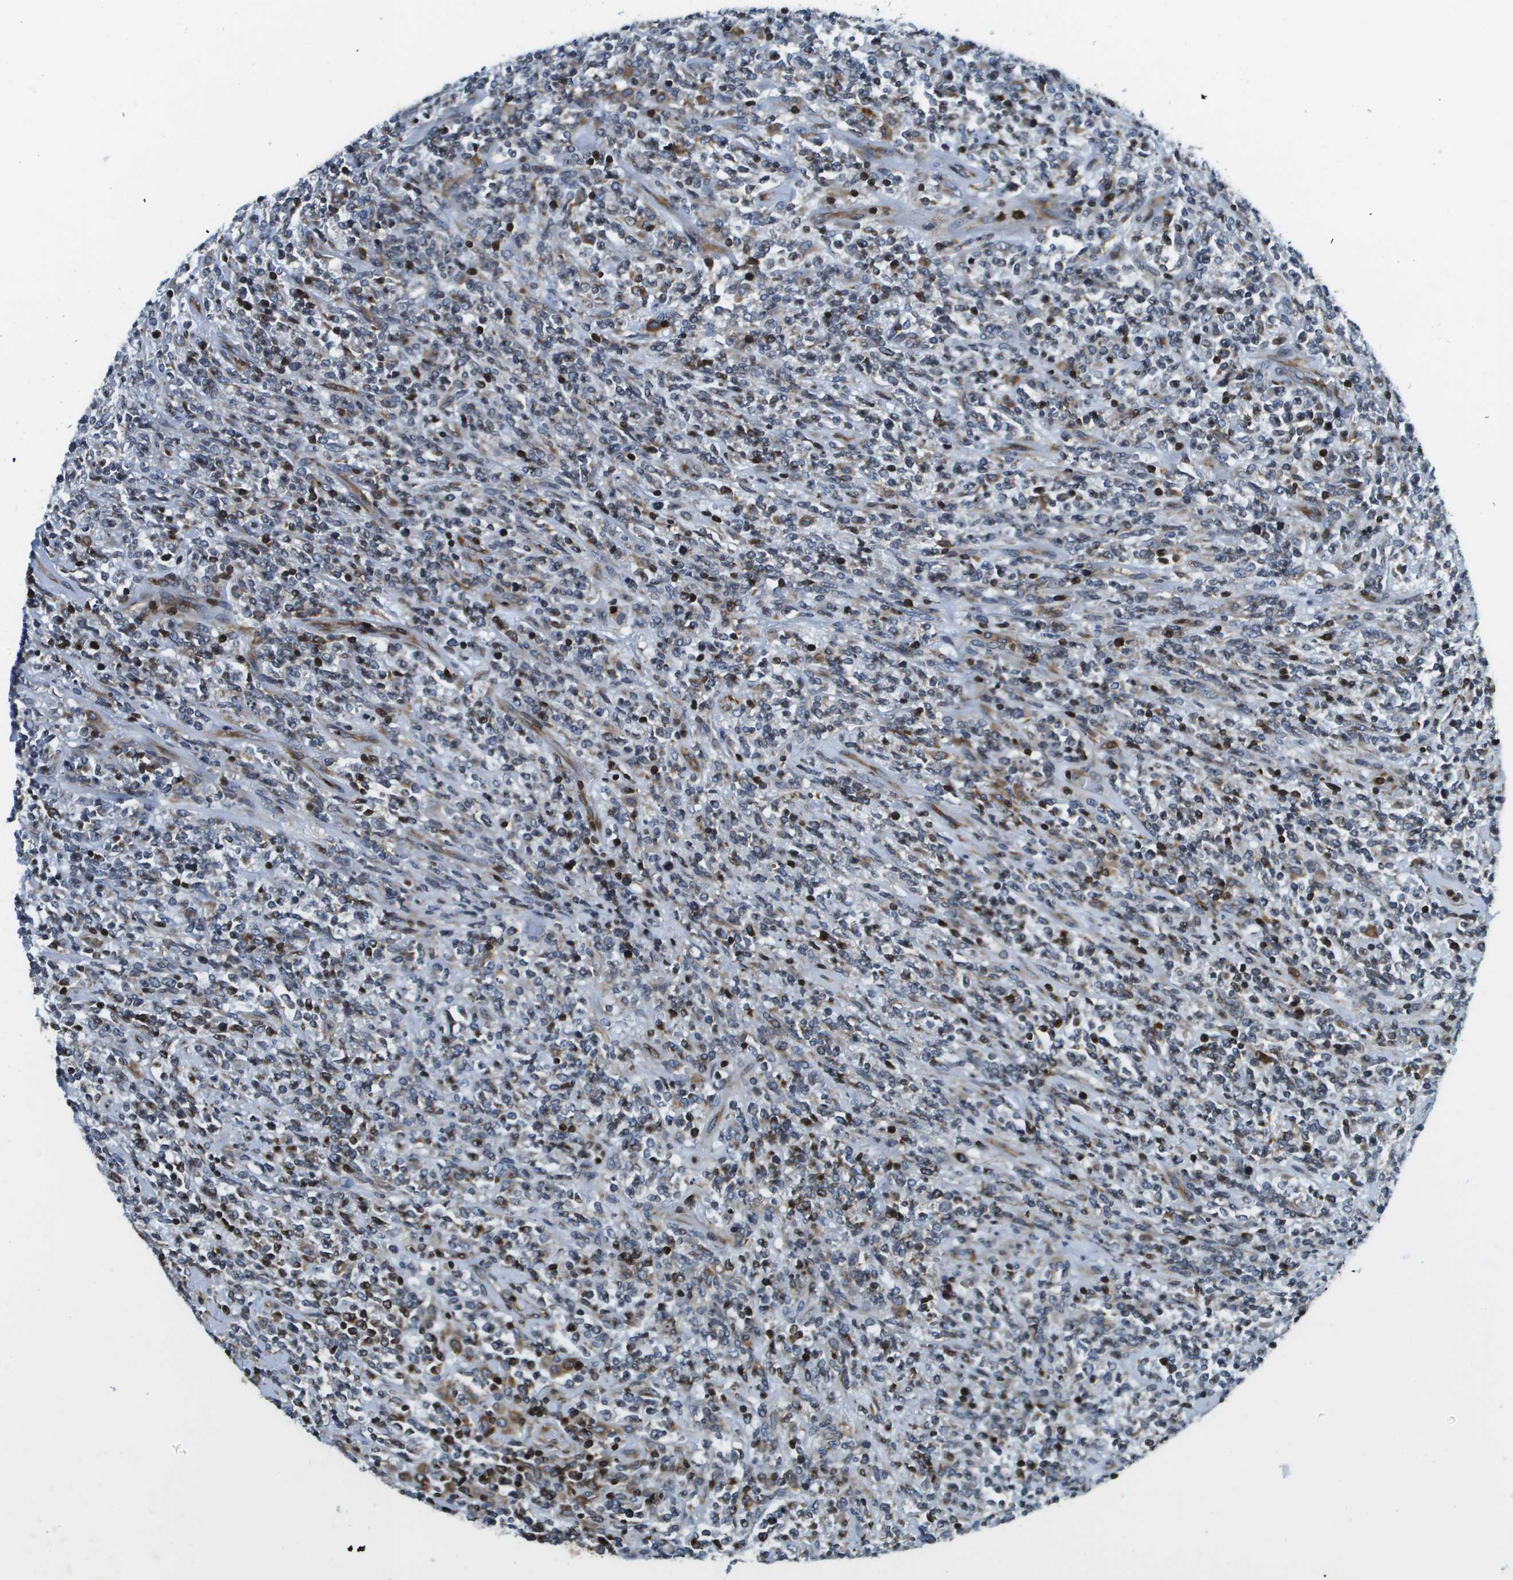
{"staining": {"intensity": "weak", "quantity": "<25%", "location": "cytoplasmic/membranous"}, "tissue": "lymphoma", "cell_type": "Tumor cells", "image_type": "cancer", "snomed": [{"axis": "morphology", "description": "Malignant lymphoma, non-Hodgkin's type, High grade"}, {"axis": "topography", "description": "Soft tissue"}], "caption": "DAB immunohistochemical staining of human malignant lymphoma, non-Hodgkin's type (high-grade) exhibits no significant staining in tumor cells. (DAB immunohistochemistry (IHC), high magnification).", "gene": "ESYT1", "patient": {"sex": "male", "age": 18}}